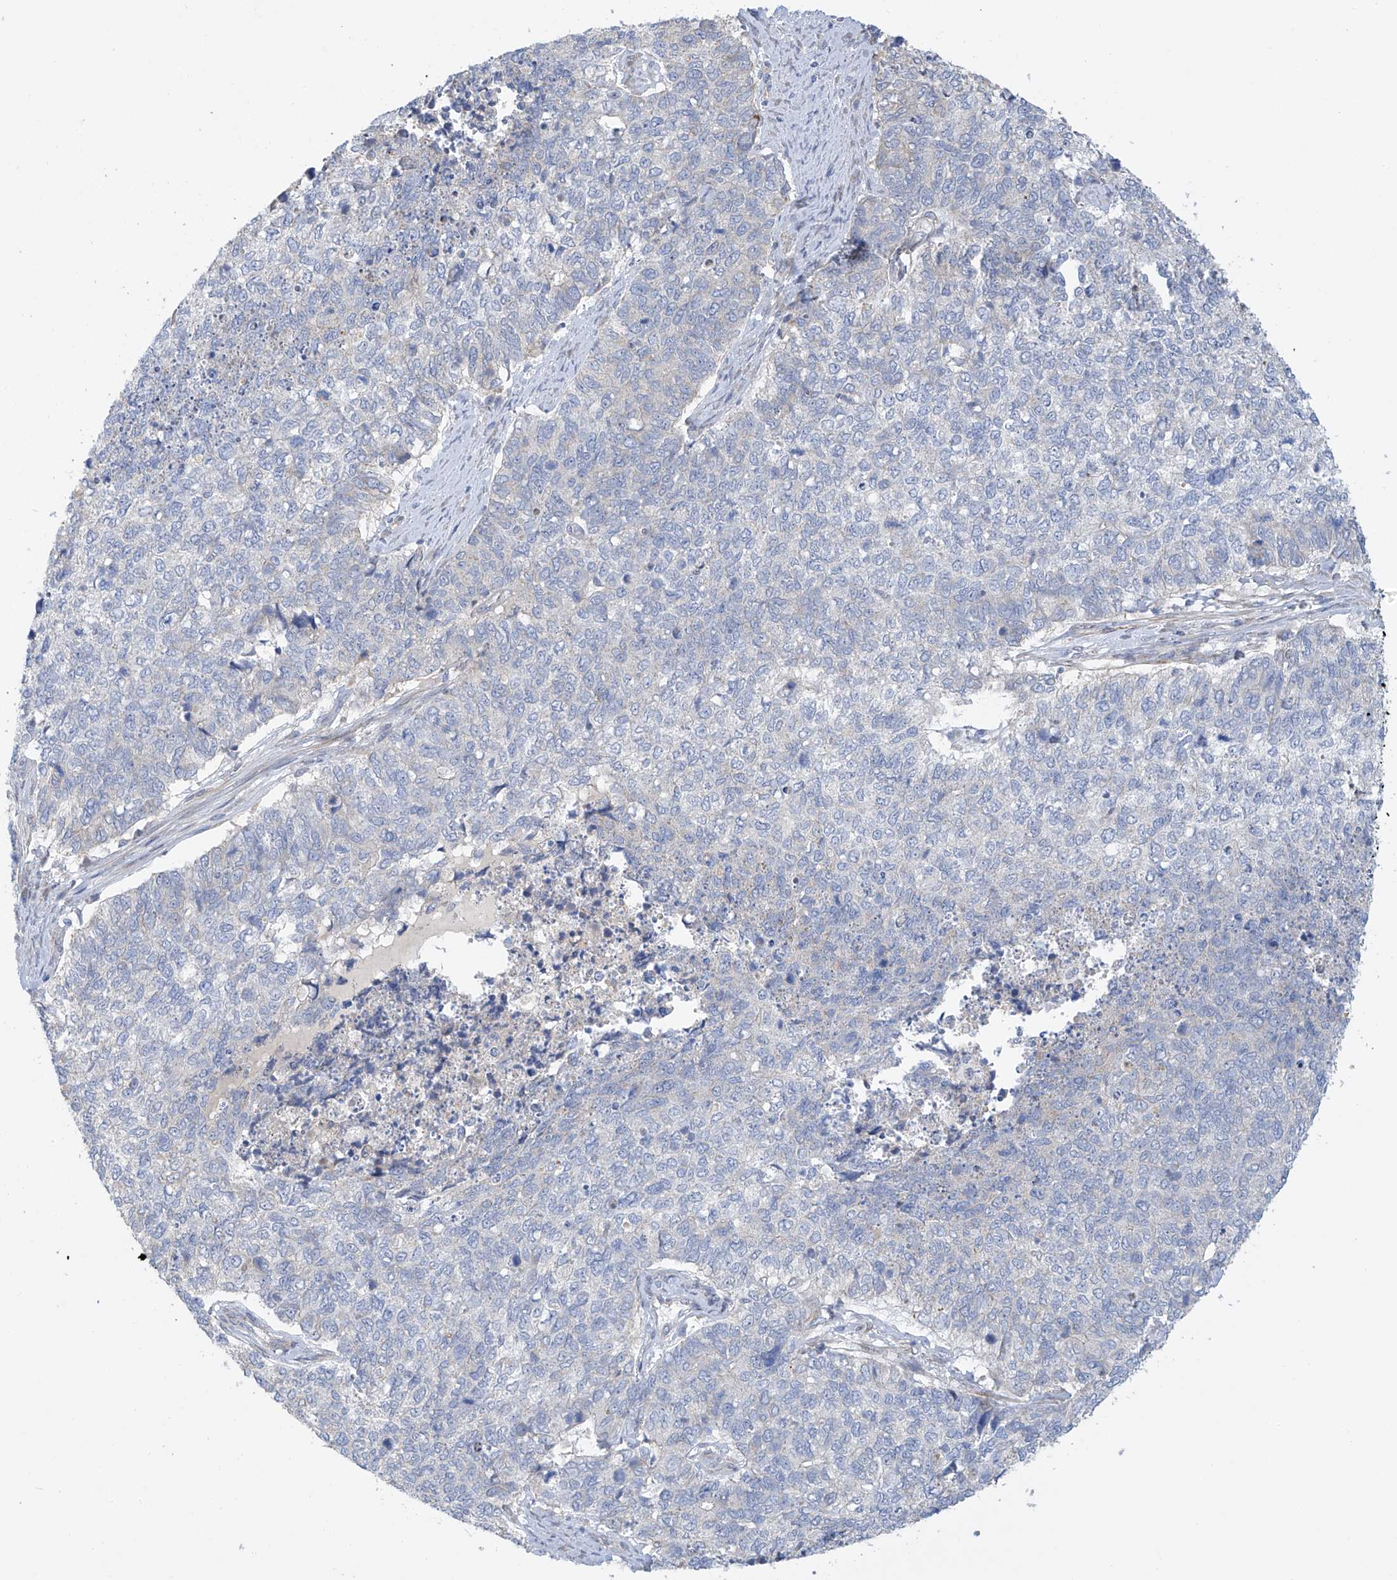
{"staining": {"intensity": "negative", "quantity": "none", "location": "none"}, "tissue": "cervical cancer", "cell_type": "Tumor cells", "image_type": "cancer", "snomed": [{"axis": "morphology", "description": "Squamous cell carcinoma, NOS"}, {"axis": "topography", "description": "Cervix"}], "caption": "This is an immunohistochemistry (IHC) image of squamous cell carcinoma (cervical). There is no expression in tumor cells.", "gene": "ZNF641", "patient": {"sex": "female", "age": 63}}